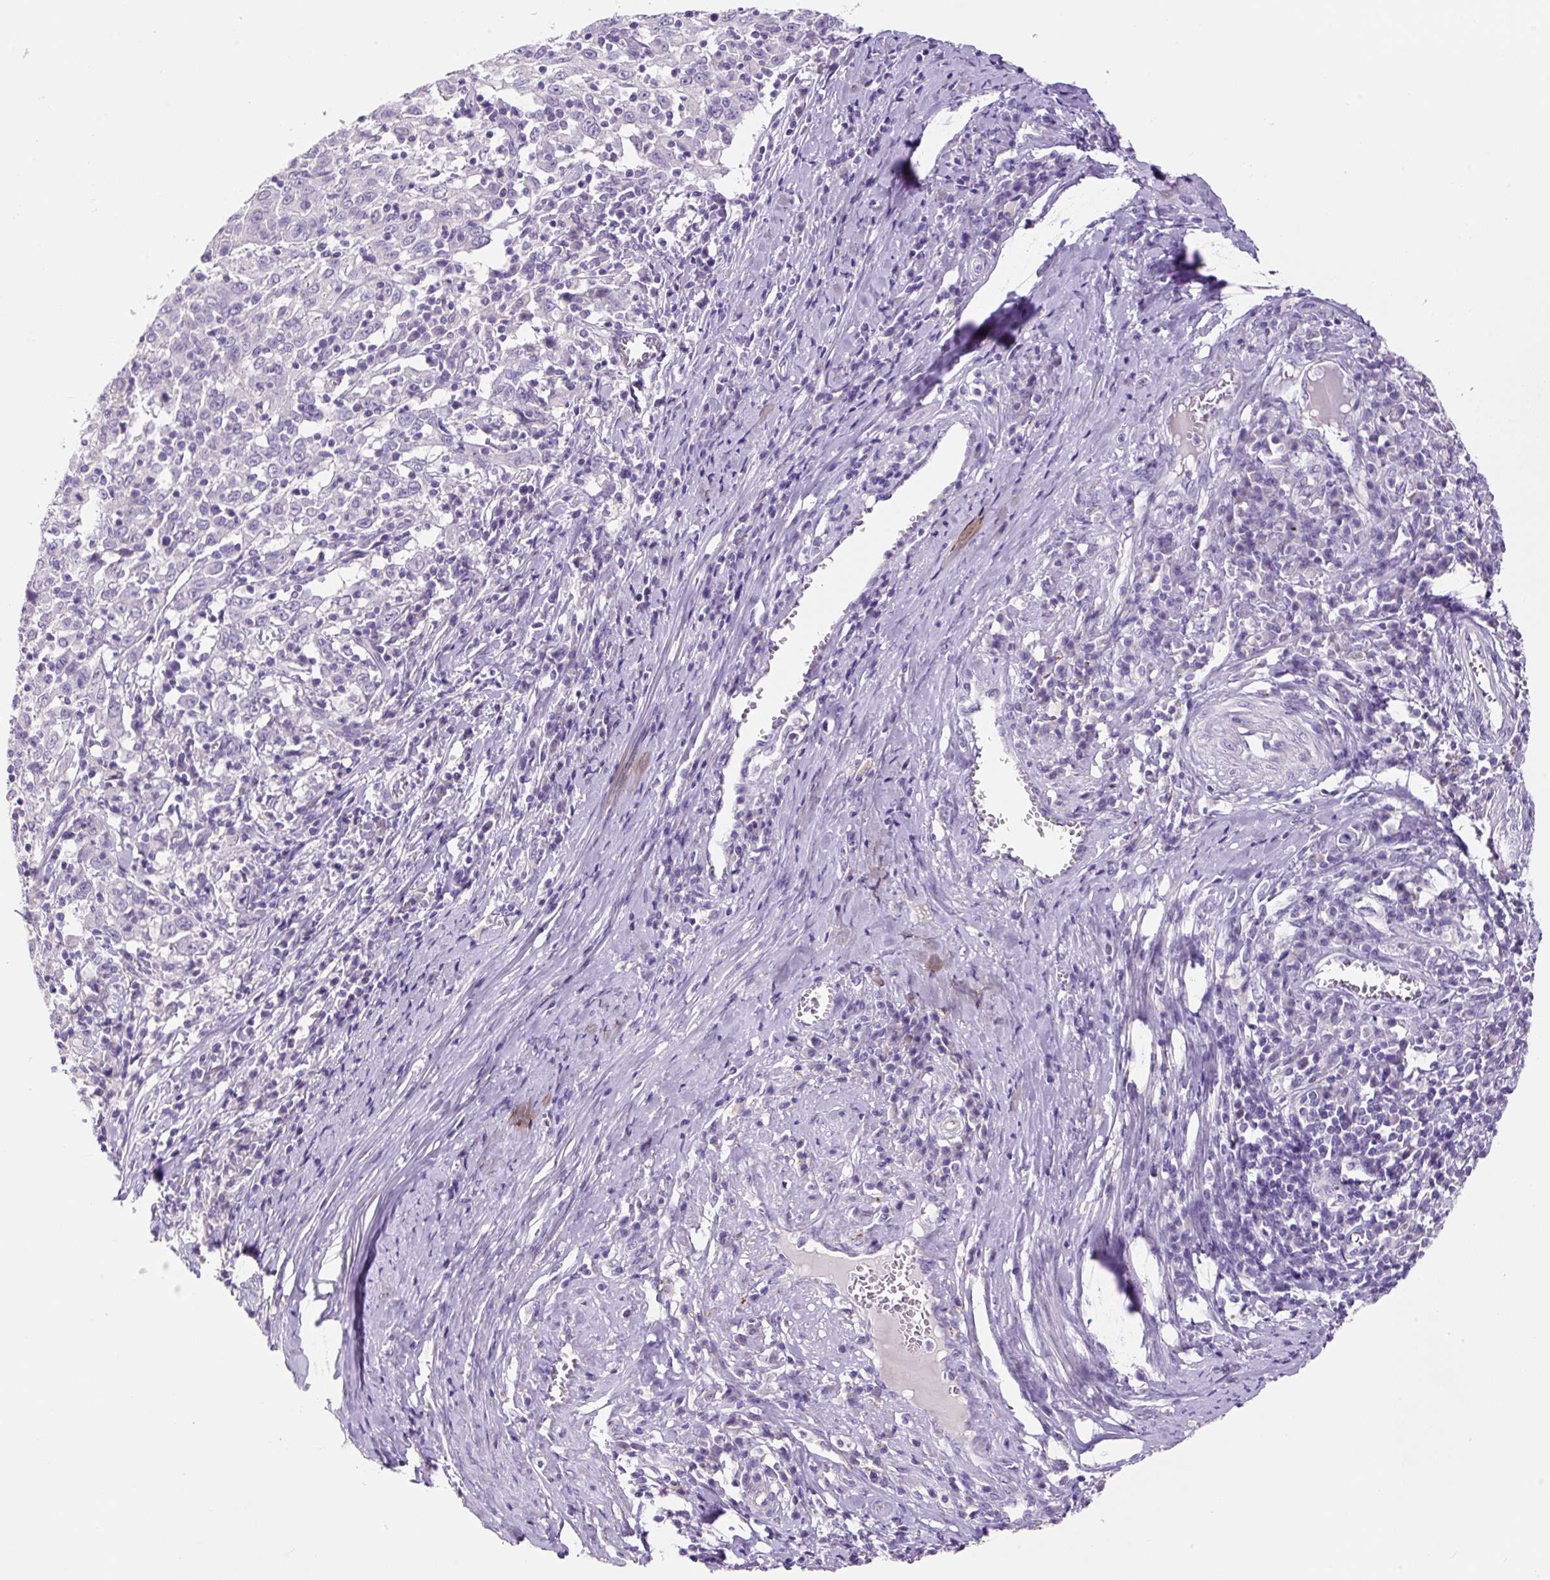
{"staining": {"intensity": "negative", "quantity": "none", "location": "none"}, "tissue": "cervical cancer", "cell_type": "Tumor cells", "image_type": "cancer", "snomed": [{"axis": "morphology", "description": "Squamous cell carcinoma, NOS"}, {"axis": "topography", "description": "Cervix"}], "caption": "This is an immunohistochemistry micrograph of human cervical cancer. There is no expression in tumor cells.", "gene": "SYP", "patient": {"sex": "female", "age": 46}}